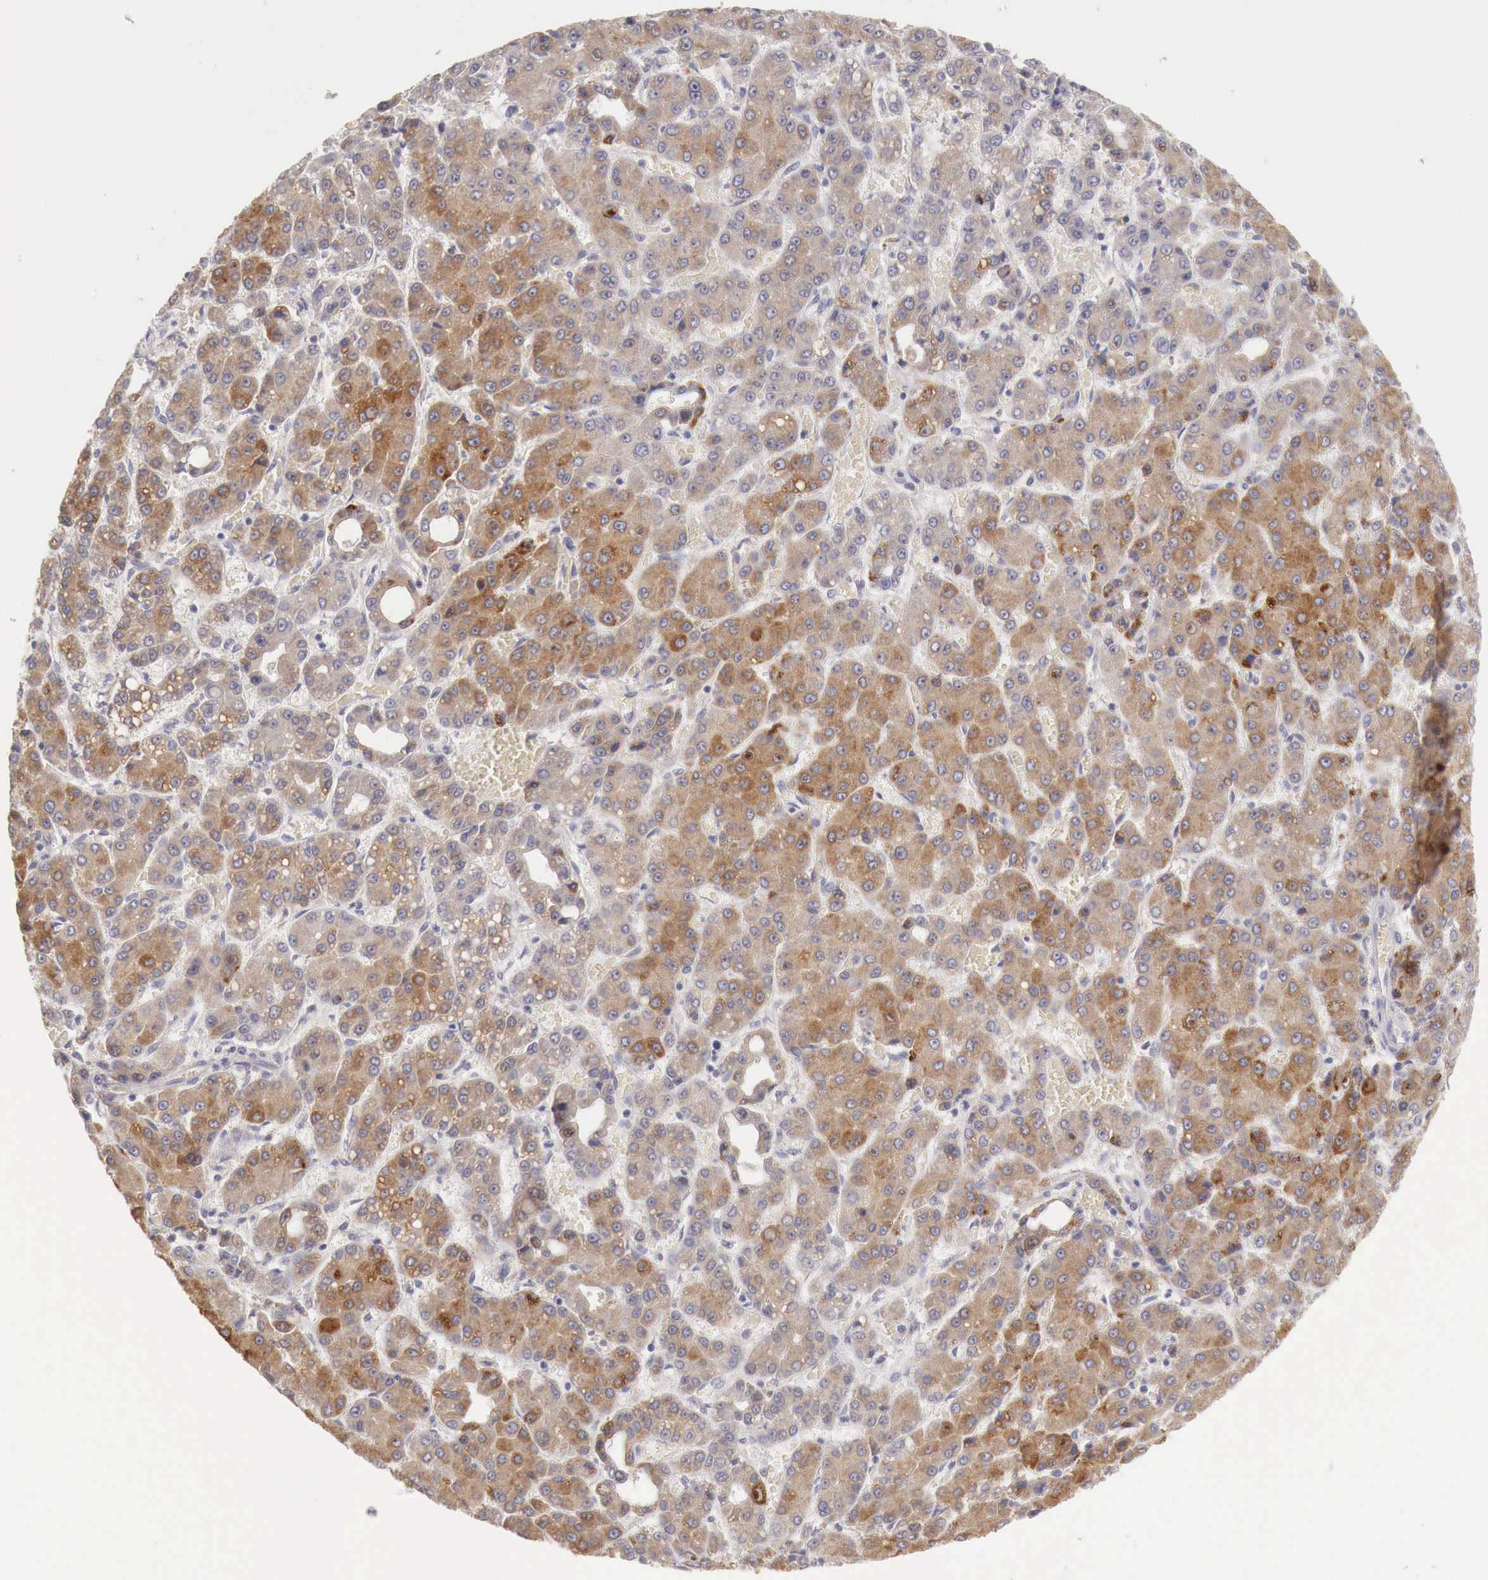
{"staining": {"intensity": "moderate", "quantity": ">75%", "location": "cytoplasmic/membranous"}, "tissue": "liver cancer", "cell_type": "Tumor cells", "image_type": "cancer", "snomed": [{"axis": "morphology", "description": "Carcinoma, Hepatocellular, NOS"}, {"axis": "topography", "description": "Liver"}], "caption": "This image demonstrates liver cancer stained with immunohistochemistry to label a protein in brown. The cytoplasmic/membranous of tumor cells show moderate positivity for the protein. Nuclei are counter-stained blue.", "gene": "NSDHL", "patient": {"sex": "male", "age": 69}}